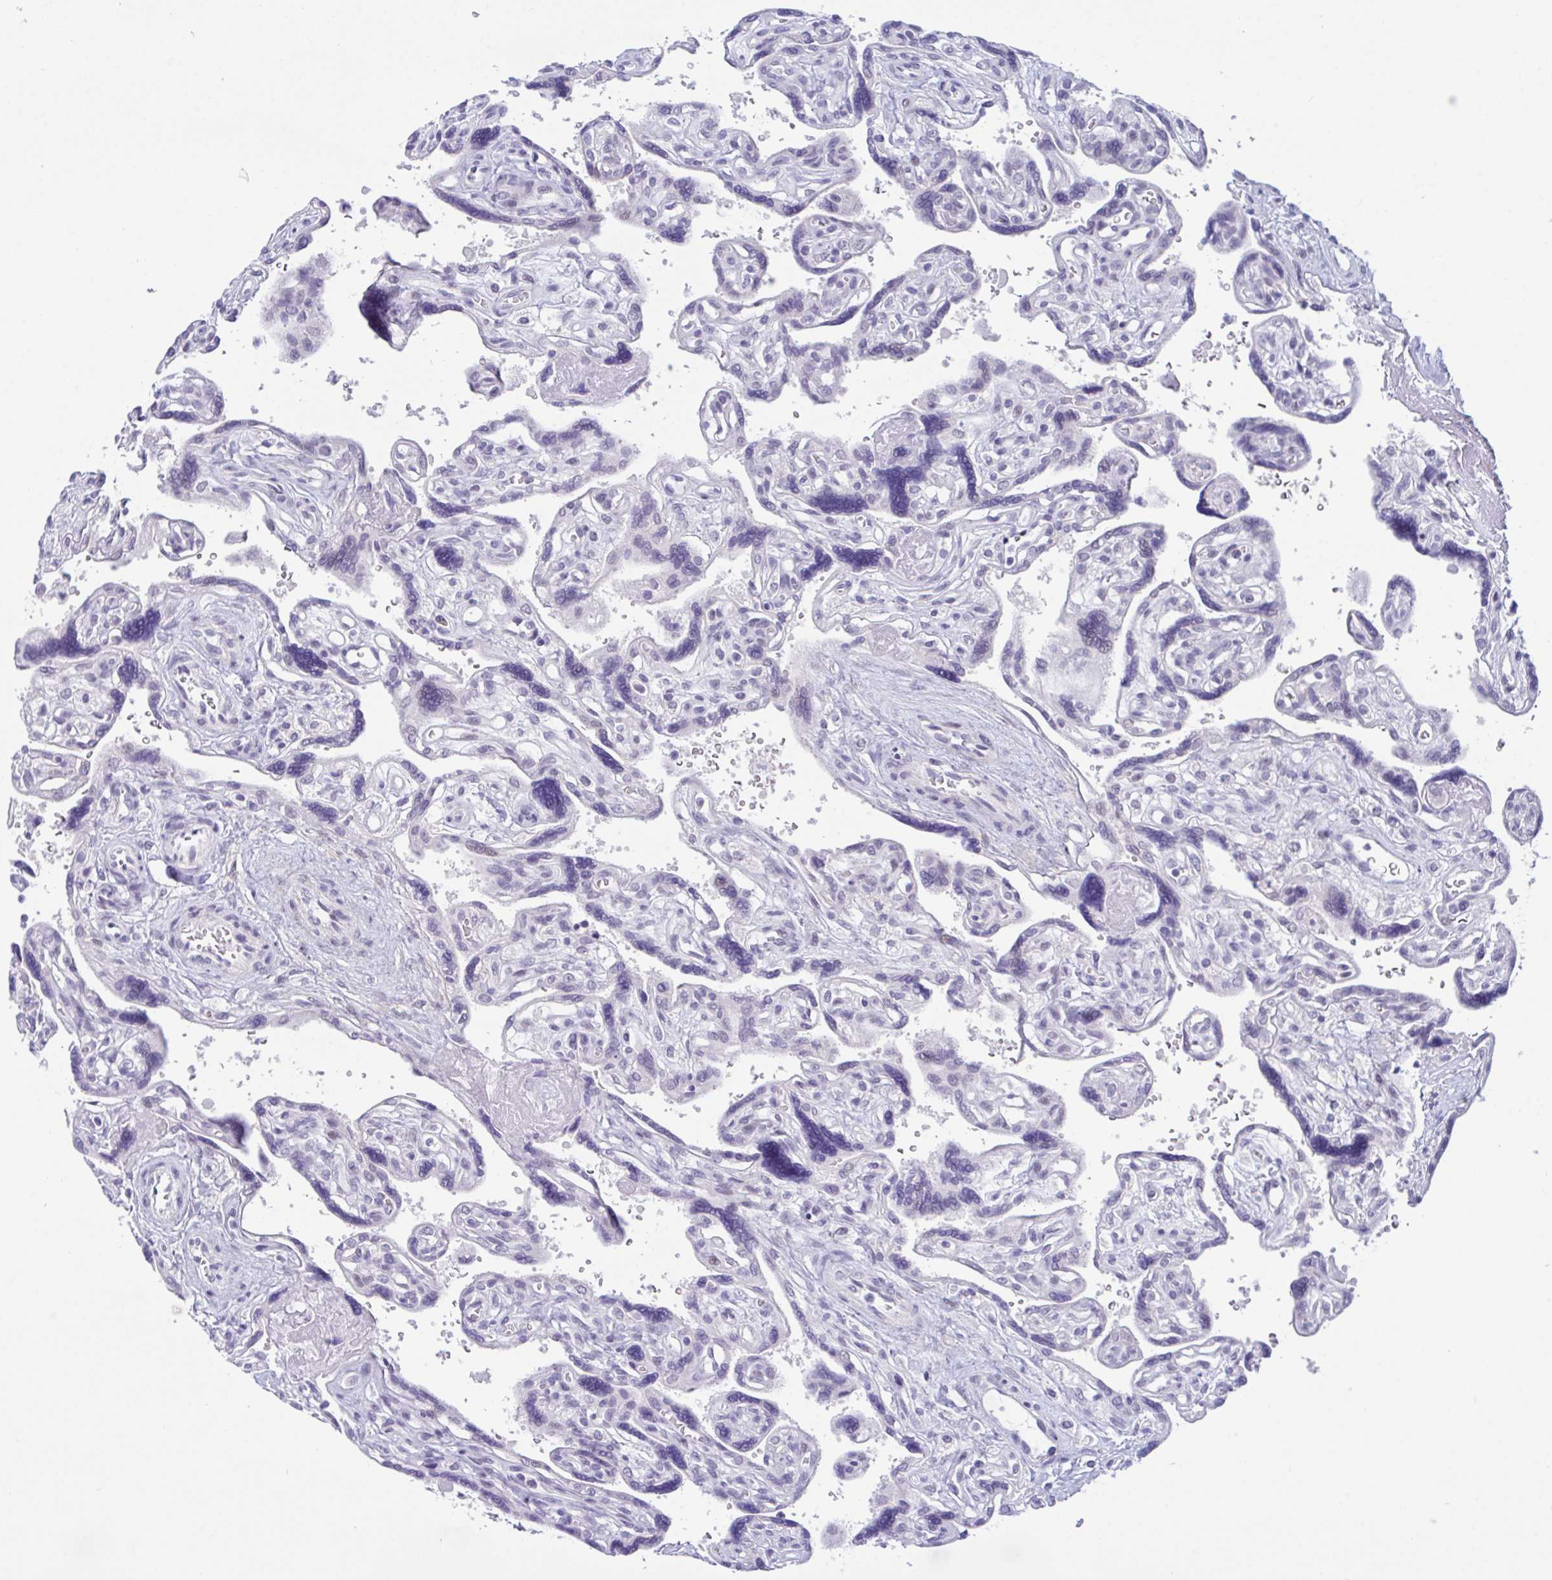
{"staining": {"intensity": "negative", "quantity": "none", "location": "none"}, "tissue": "placenta", "cell_type": "Trophoblastic cells", "image_type": "normal", "snomed": [{"axis": "morphology", "description": "Normal tissue, NOS"}, {"axis": "topography", "description": "Placenta"}], "caption": "IHC image of benign placenta: placenta stained with DAB displays no significant protein positivity in trophoblastic cells.", "gene": "USP35", "patient": {"sex": "female", "age": 39}}